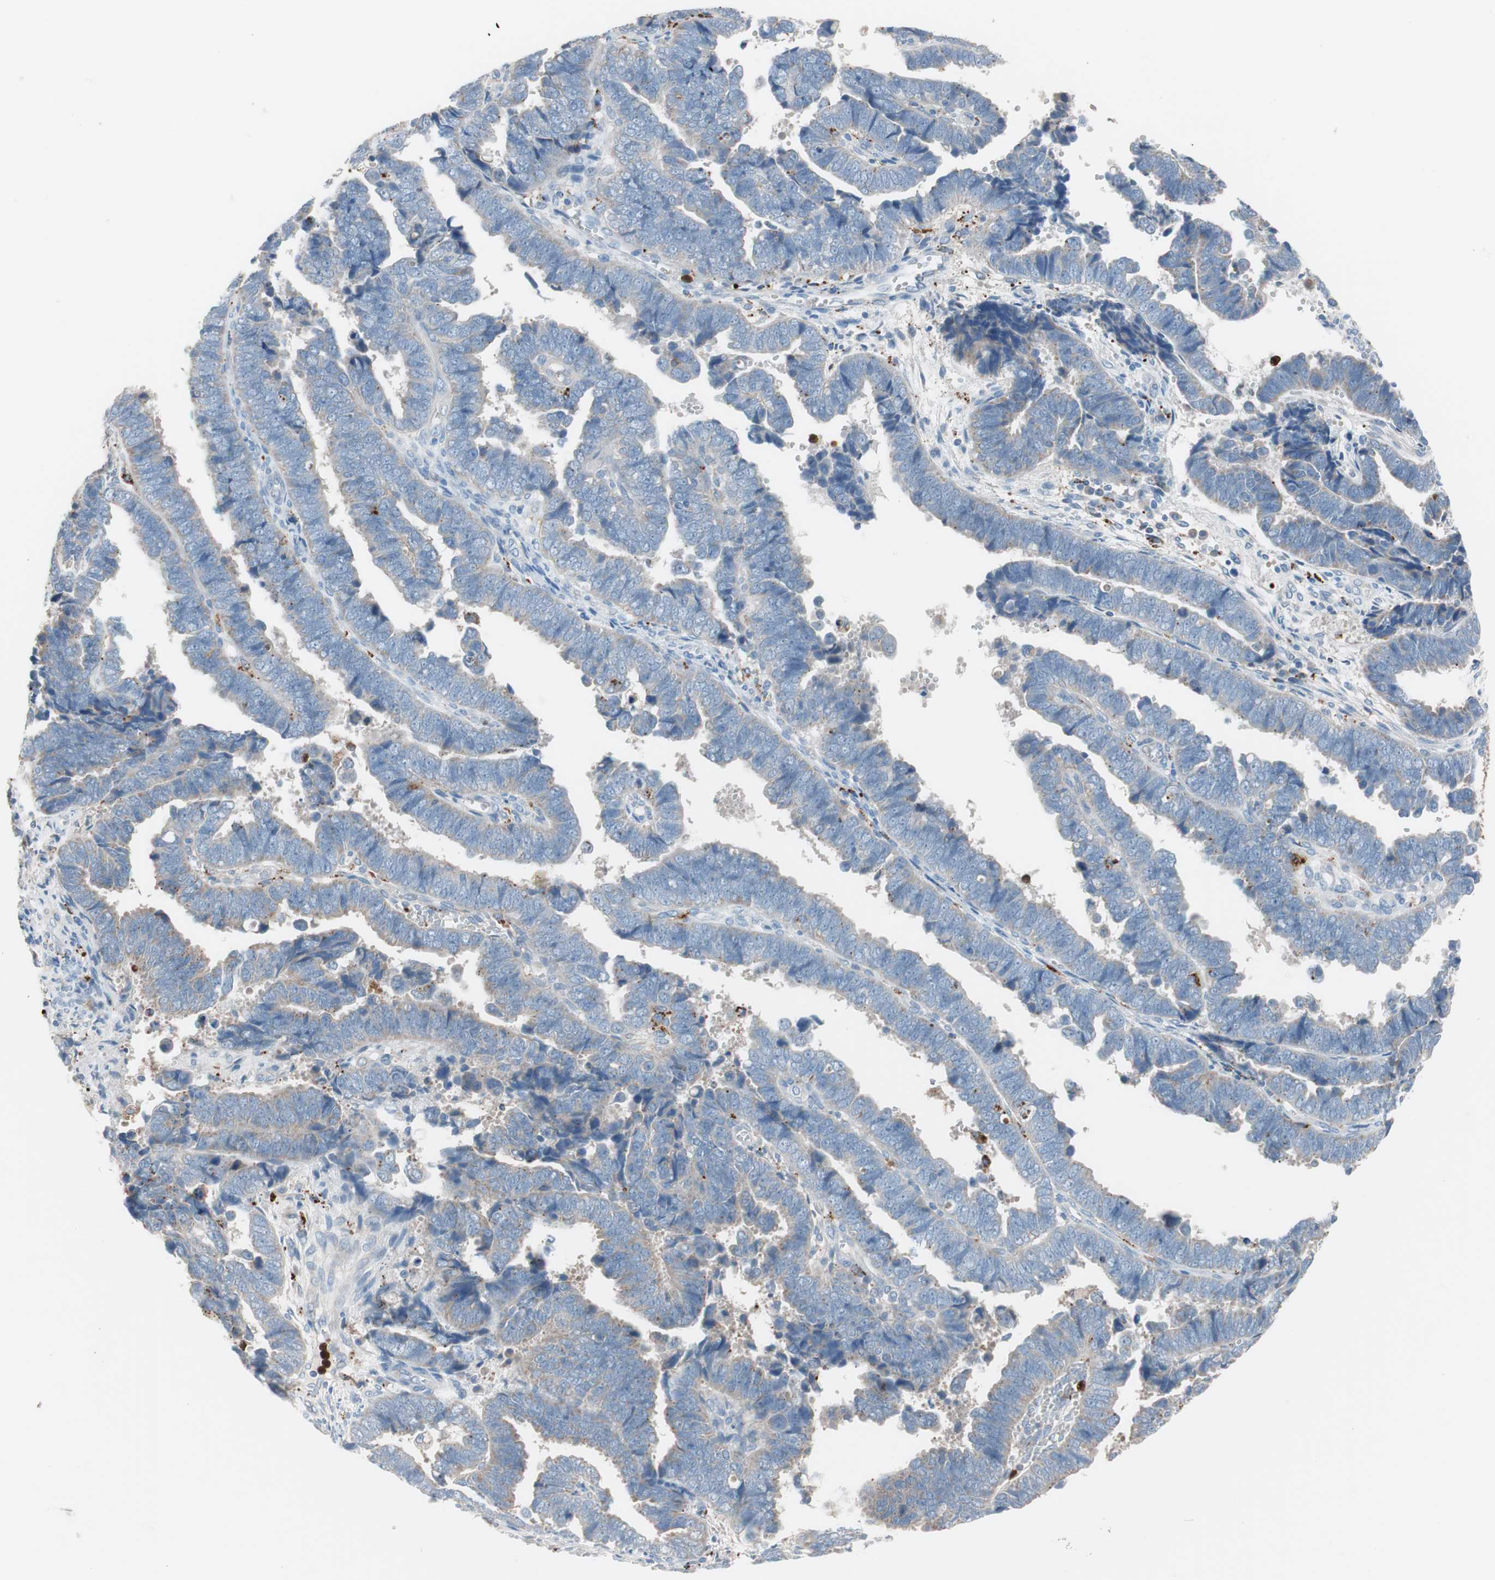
{"staining": {"intensity": "weak", "quantity": "25%-75%", "location": "cytoplasmic/membranous"}, "tissue": "endometrial cancer", "cell_type": "Tumor cells", "image_type": "cancer", "snomed": [{"axis": "morphology", "description": "Adenocarcinoma, NOS"}, {"axis": "topography", "description": "Endometrium"}], "caption": "Human endometrial adenocarcinoma stained for a protein (brown) demonstrates weak cytoplasmic/membranous positive staining in approximately 25%-75% of tumor cells.", "gene": "CLEC4D", "patient": {"sex": "female", "age": 75}}